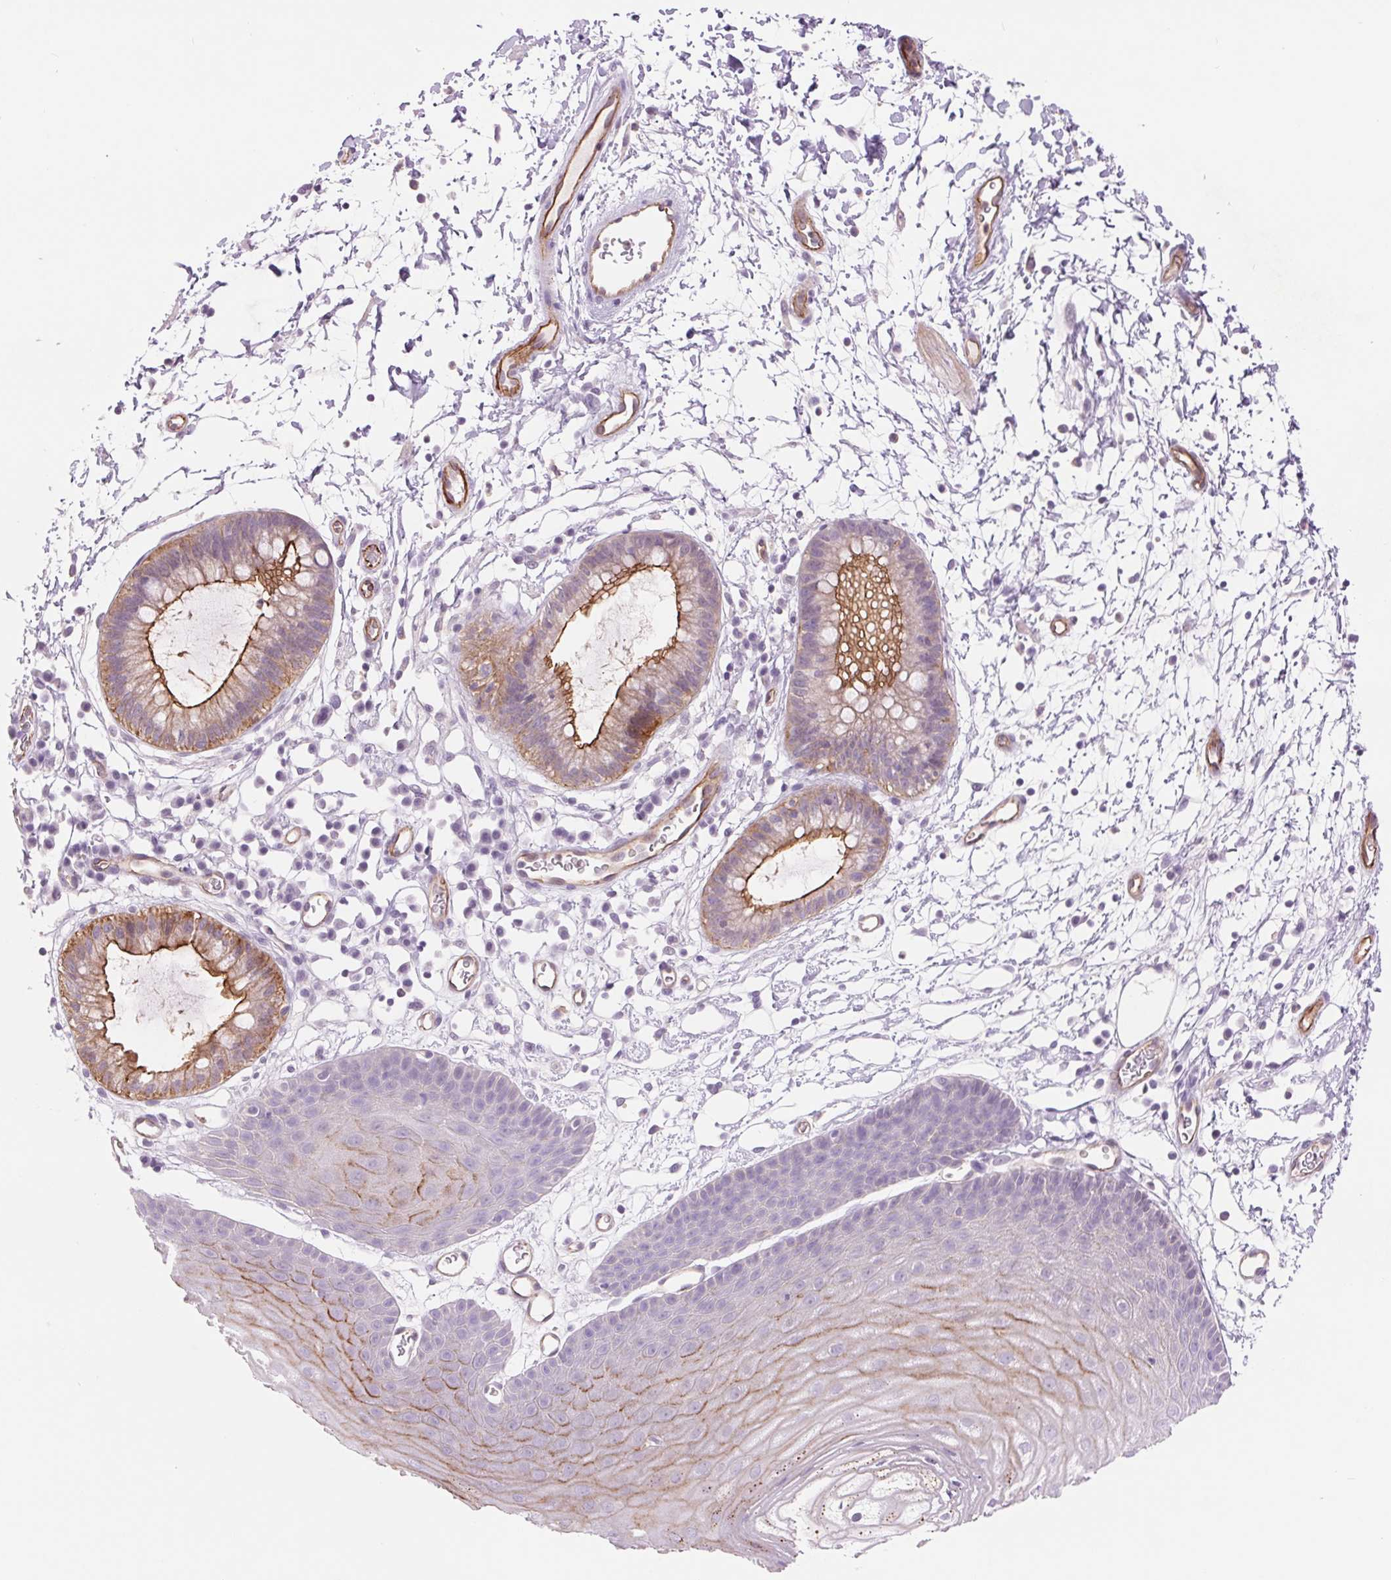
{"staining": {"intensity": "strong", "quantity": "<25%", "location": "cytoplasmic/membranous"}, "tissue": "skin", "cell_type": "Epidermal cells", "image_type": "normal", "snomed": [{"axis": "morphology", "description": "Normal tissue, NOS"}, {"axis": "topography", "description": "Anal"}], "caption": "IHC histopathology image of normal skin: skin stained using immunohistochemistry (IHC) demonstrates medium levels of strong protein expression localized specifically in the cytoplasmic/membranous of epidermal cells, appearing as a cytoplasmic/membranous brown color.", "gene": "DIXDC1", "patient": {"sex": "male", "age": 53}}